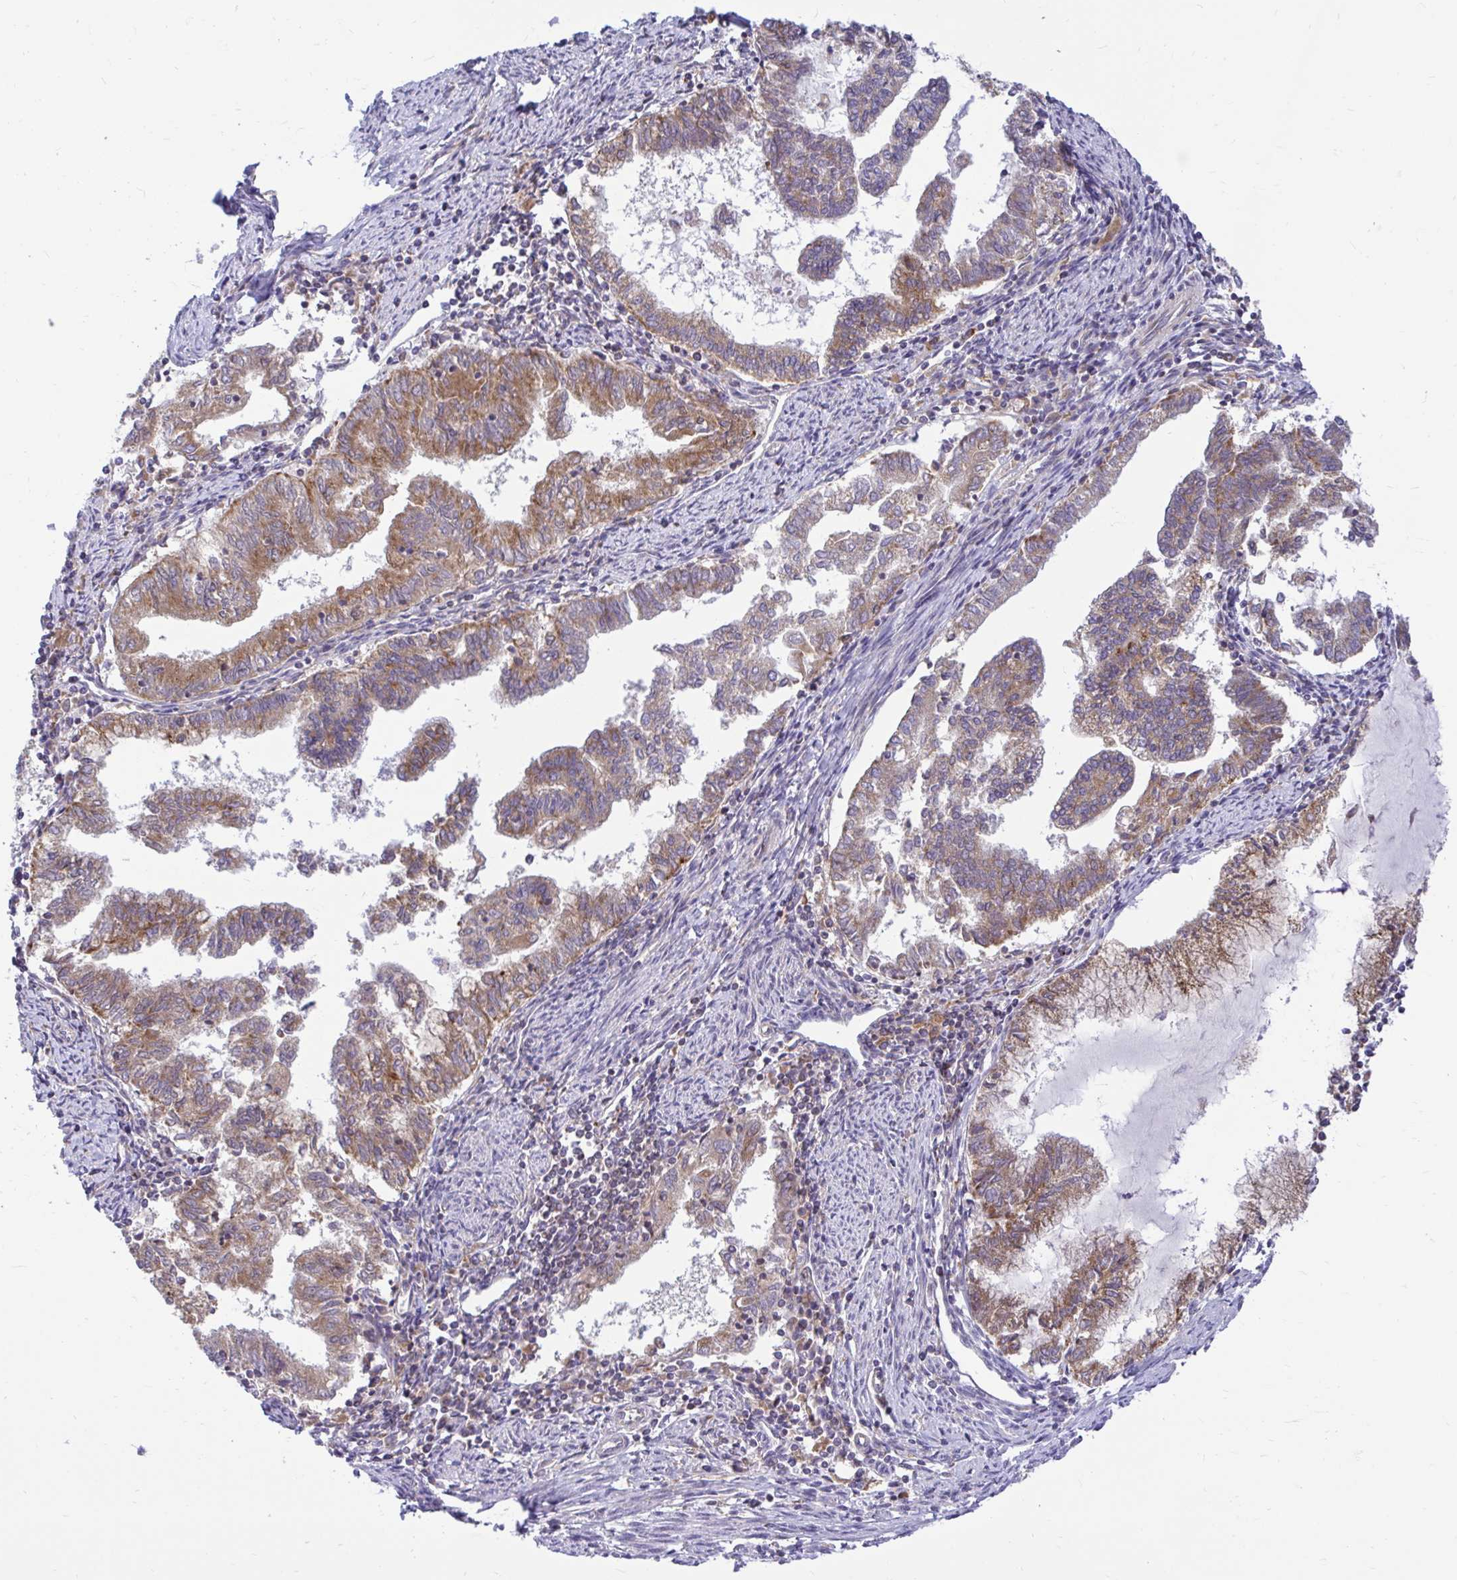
{"staining": {"intensity": "moderate", "quantity": ">75%", "location": "cytoplasmic/membranous"}, "tissue": "endometrial cancer", "cell_type": "Tumor cells", "image_type": "cancer", "snomed": [{"axis": "morphology", "description": "Adenocarcinoma, NOS"}, {"axis": "topography", "description": "Endometrium"}], "caption": "This micrograph exhibits immunohistochemistry staining of endometrial adenocarcinoma, with medium moderate cytoplasmic/membranous positivity in about >75% of tumor cells.", "gene": "VTI1B", "patient": {"sex": "female", "age": 79}}